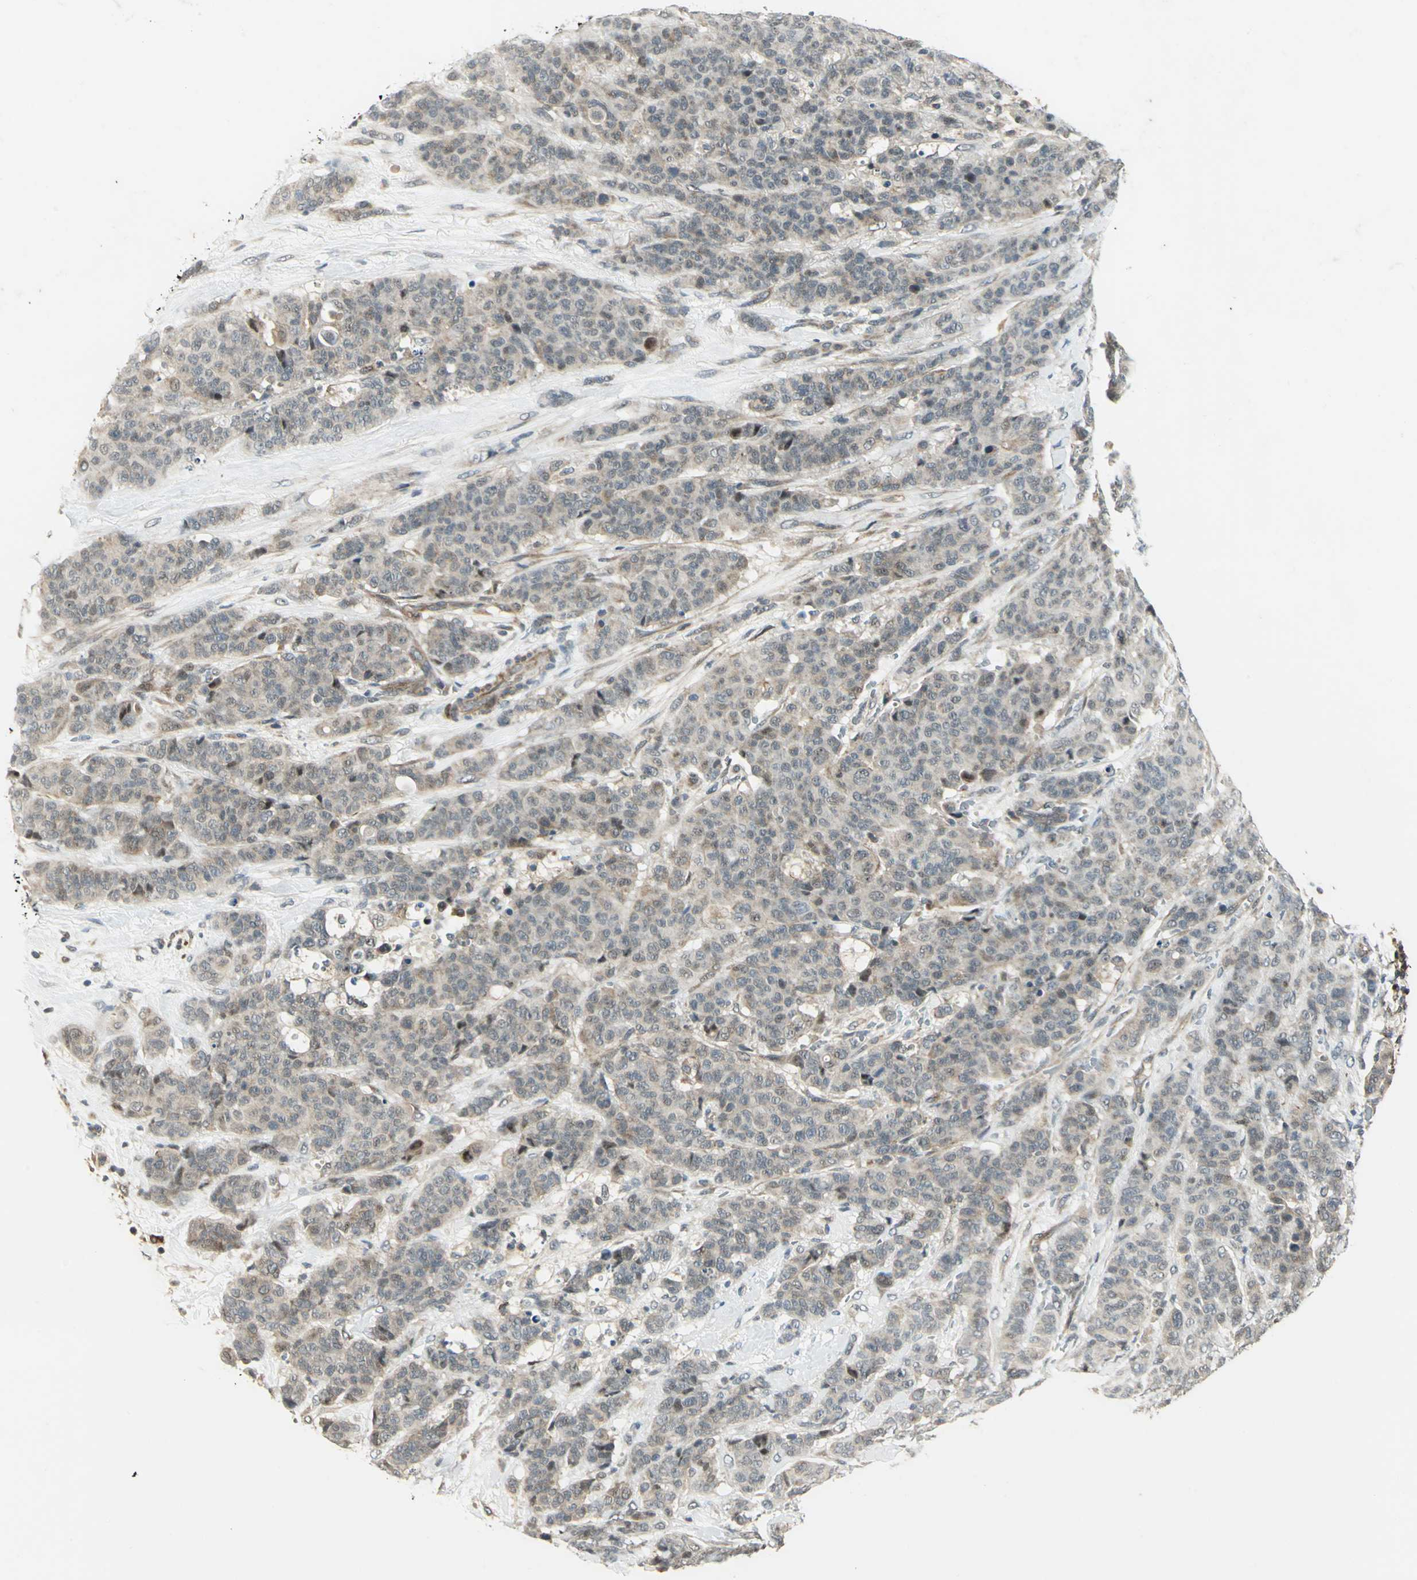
{"staining": {"intensity": "weak", "quantity": ">75%", "location": "cytoplasmic/membranous"}, "tissue": "breast cancer", "cell_type": "Tumor cells", "image_type": "cancer", "snomed": [{"axis": "morphology", "description": "Duct carcinoma"}, {"axis": "topography", "description": "Breast"}], "caption": "The photomicrograph exhibits a brown stain indicating the presence of a protein in the cytoplasmic/membranous of tumor cells in breast cancer (invasive ductal carcinoma). The protein of interest is stained brown, and the nuclei are stained in blue (DAB IHC with brightfield microscopy, high magnification).", "gene": "PLAGL2", "patient": {"sex": "female", "age": 40}}